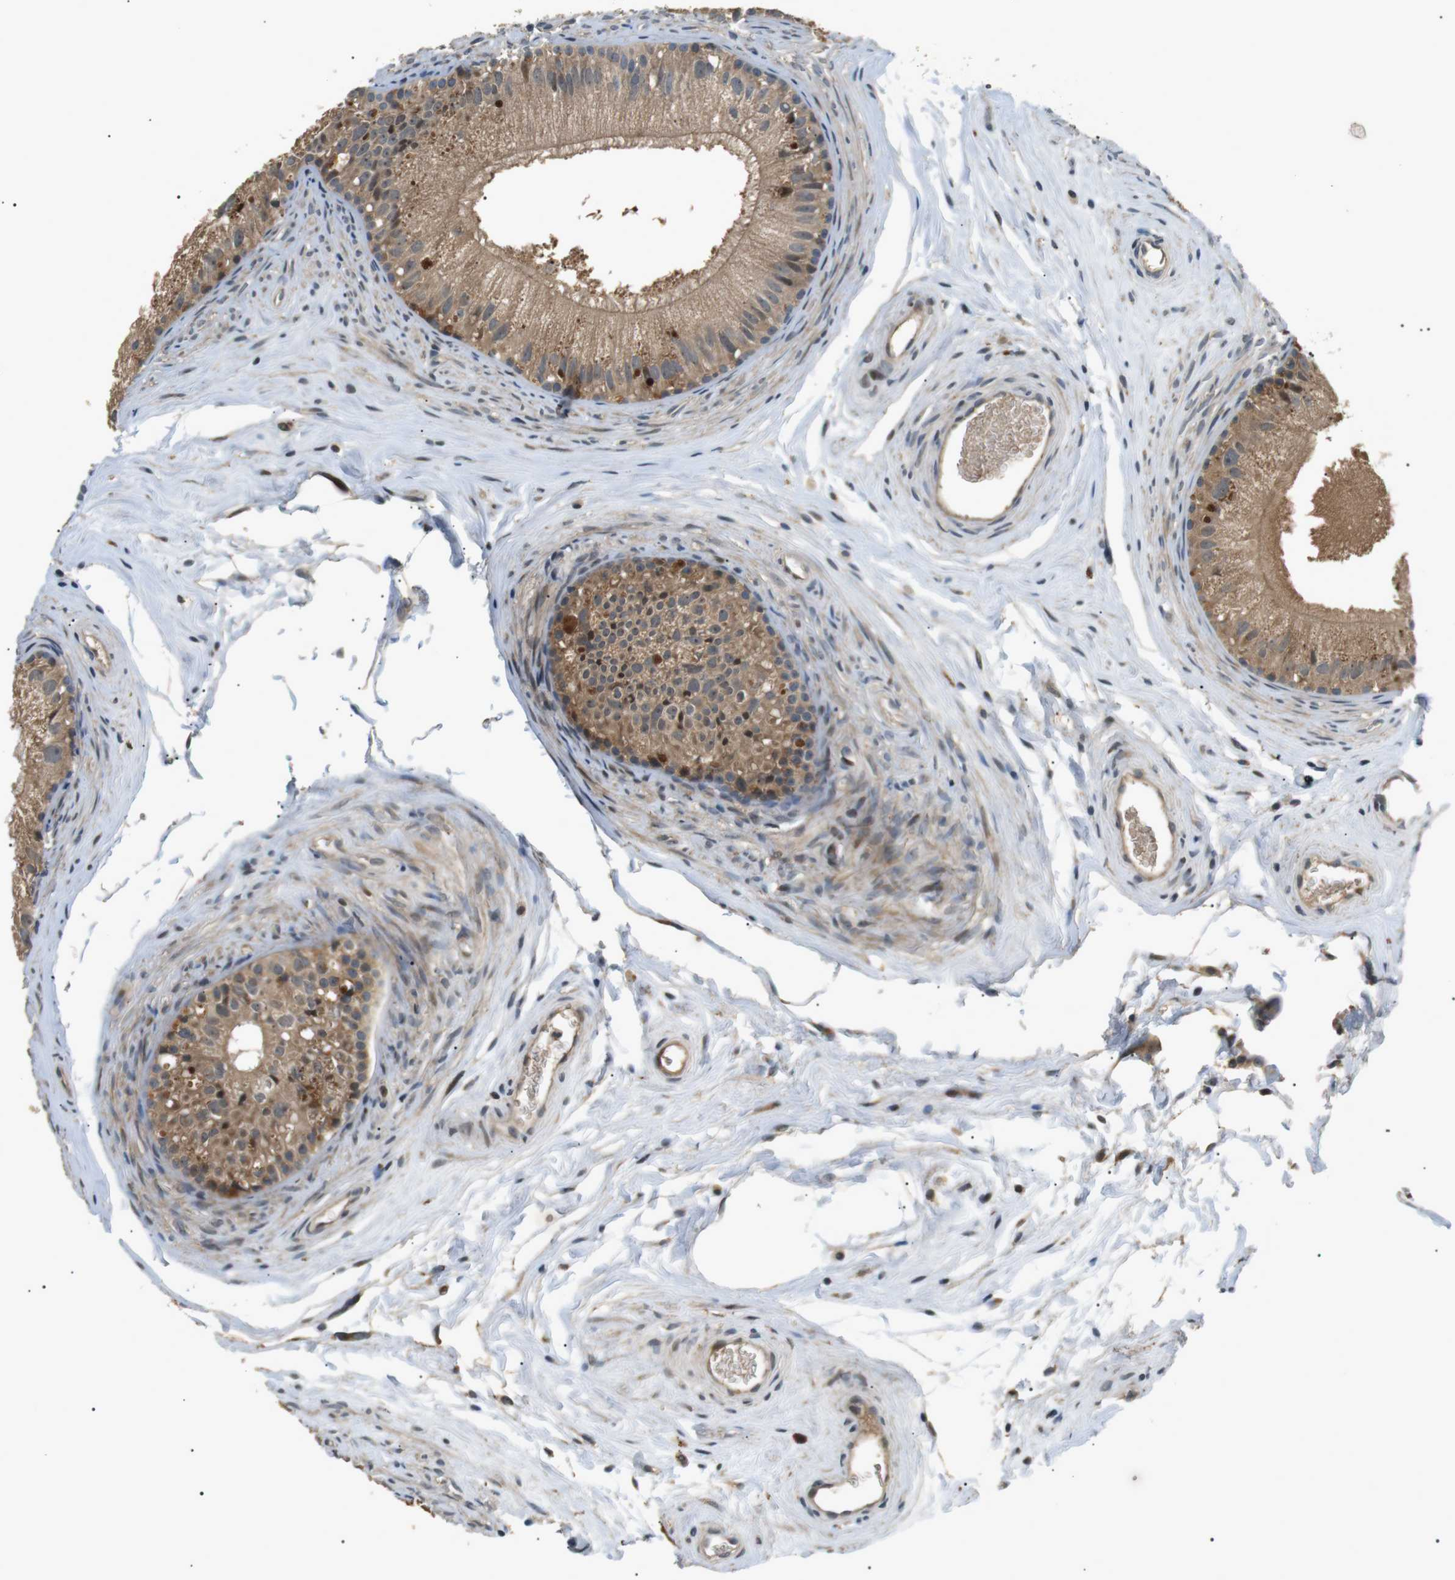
{"staining": {"intensity": "moderate", "quantity": ">75%", "location": "cytoplasmic/membranous"}, "tissue": "epididymis", "cell_type": "Glandular cells", "image_type": "normal", "snomed": [{"axis": "morphology", "description": "Normal tissue, NOS"}, {"axis": "topography", "description": "Epididymis"}], "caption": "Immunohistochemistry (IHC) micrograph of benign epididymis: human epididymis stained using immunohistochemistry exhibits medium levels of moderate protein expression localized specifically in the cytoplasmic/membranous of glandular cells, appearing as a cytoplasmic/membranous brown color.", "gene": "HSPA13", "patient": {"sex": "male", "age": 56}}